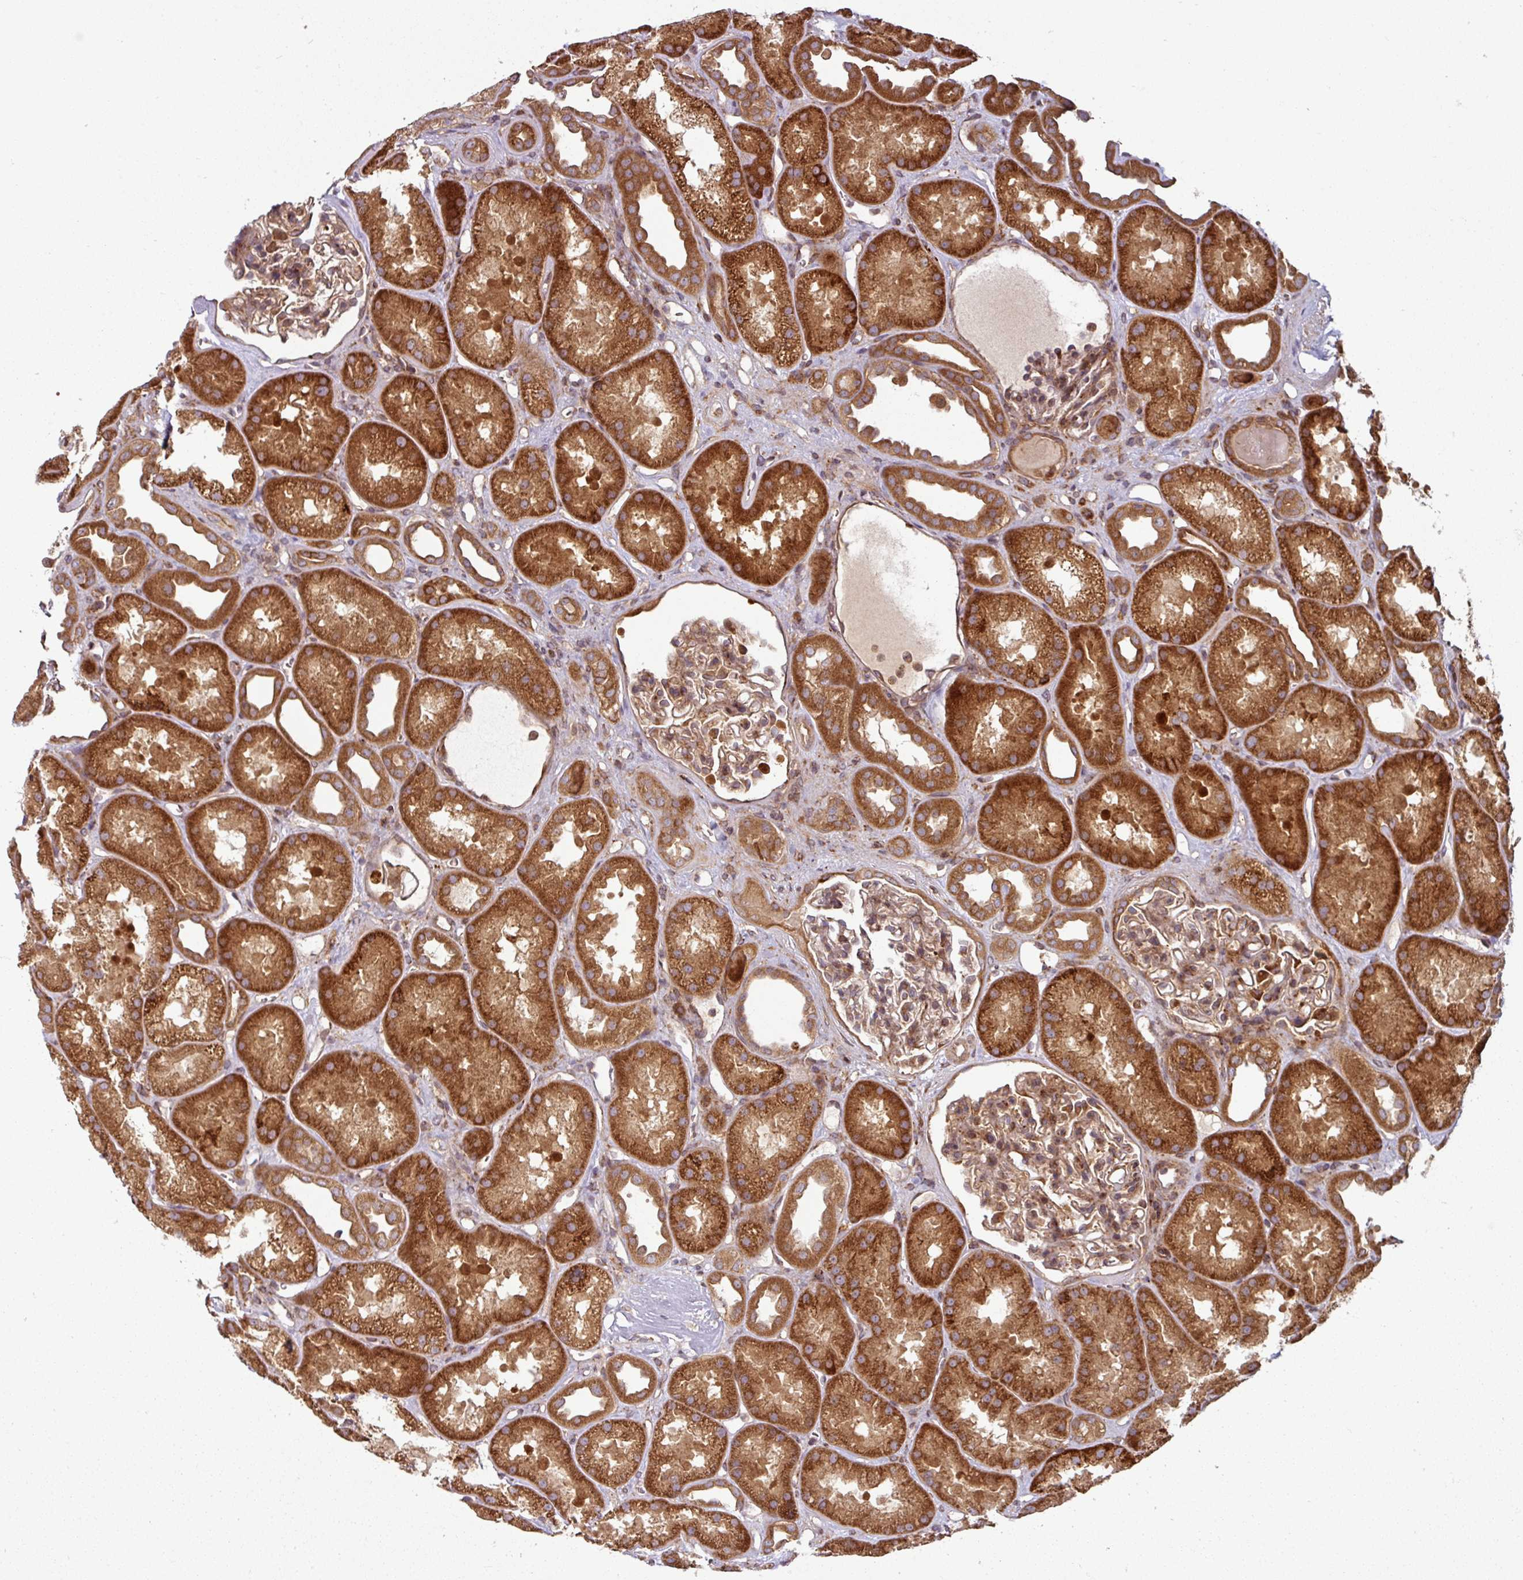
{"staining": {"intensity": "moderate", "quantity": ">75%", "location": "cytoplasmic/membranous"}, "tissue": "kidney", "cell_type": "Cells in glomeruli", "image_type": "normal", "snomed": [{"axis": "morphology", "description": "Normal tissue, NOS"}, {"axis": "topography", "description": "Kidney"}], "caption": "Immunohistochemical staining of unremarkable human kidney demonstrates >75% levels of moderate cytoplasmic/membranous protein staining in approximately >75% of cells in glomeruli. The staining is performed using DAB brown chromogen to label protein expression. The nuclei are counter-stained blue using hematoxylin.", "gene": "RAB5A", "patient": {"sex": "male", "age": 61}}